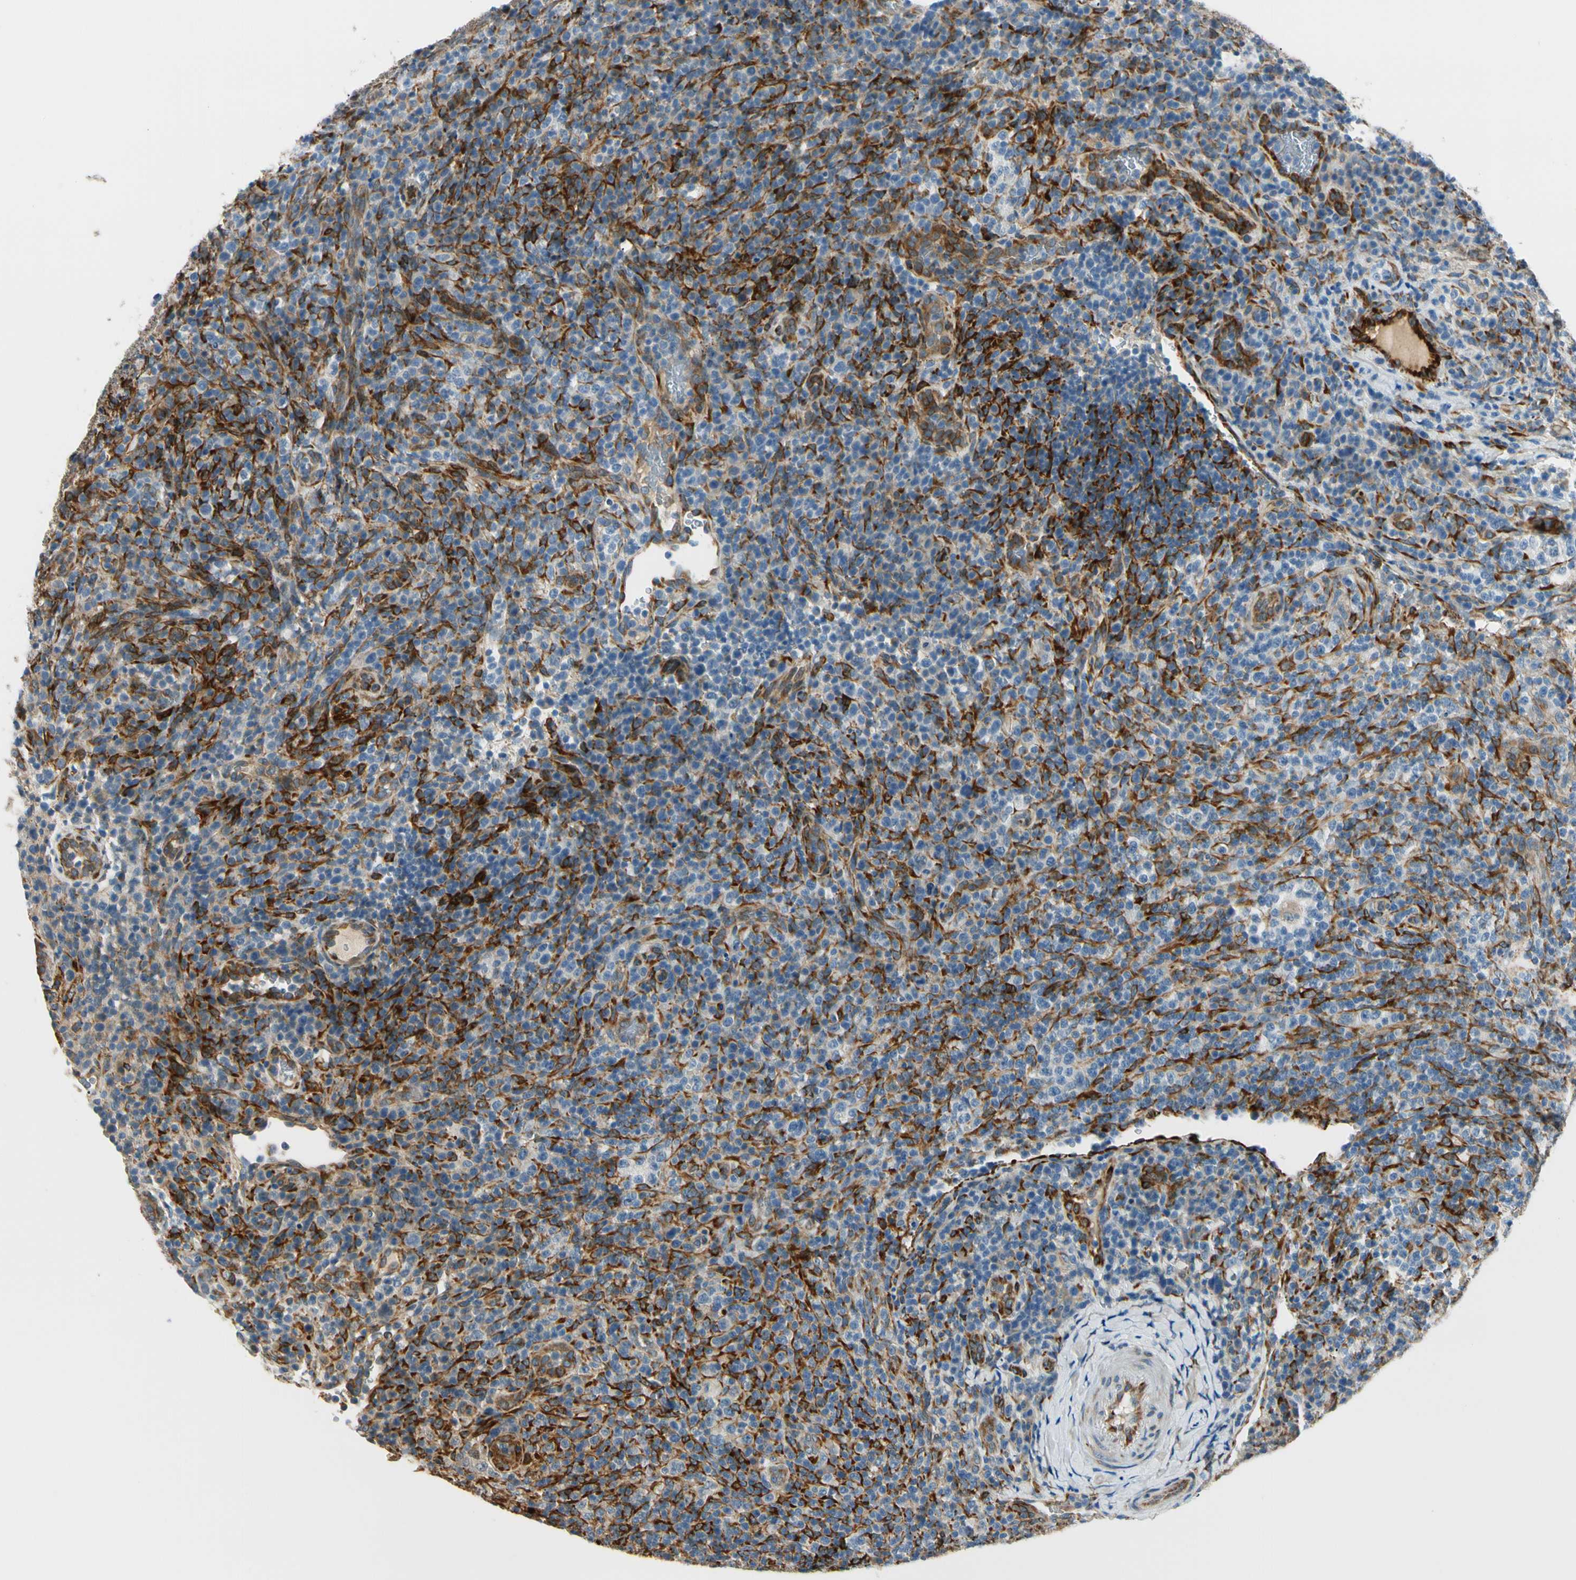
{"staining": {"intensity": "weak", "quantity": "<25%", "location": "cytoplasmic/membranous"}, "tissue": "lymphoma", "cell_type": "Tumor cells", "image_type": "cancer", "snomed": [{"axis": "morphology", "description": "Malignant lymphoma, non-Hodgkin's type, High grade"}, {"axis": "topography", "description": "Lymph node"}], "caption": "High magnification brightfield microscopy of high-grade malignant lymphoma, non-Hodgkin's type stained with DAB (brown) and counterstained with hematoxylin (blue): tumor cells show no significant positivity.", "gene": "FKBP7", "patient": {"sex": "female", "age": 76}}